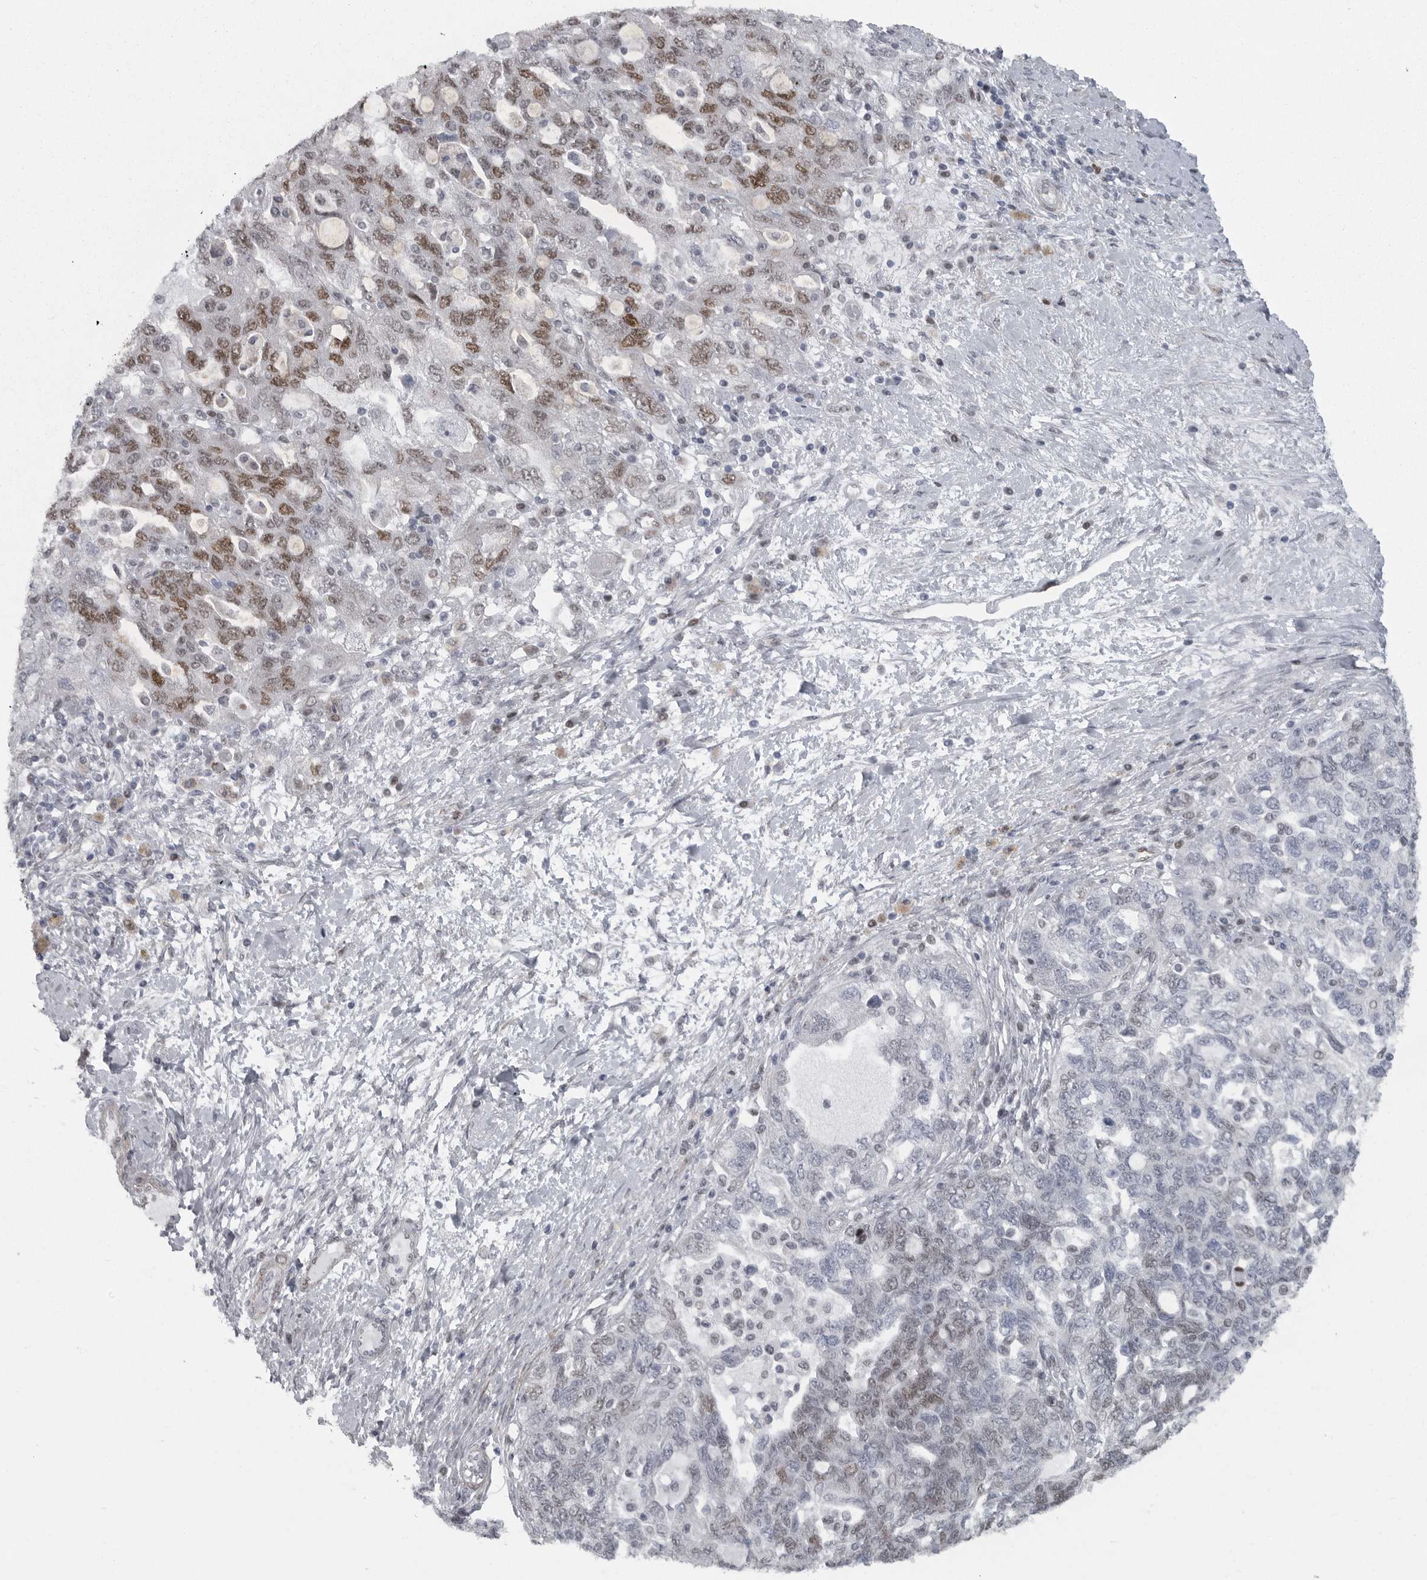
{"staining": {"intensity": "moderate", "quantity": "<25%", "location": "nuclear"}, "tissue": "ovarian cancer", "cell_type": "Tumor cells", "image_type": "cancer", "snomed": [{"axis": "morphology", "description": "Carcinoma, NOS"}, {"axis": "morphology", "description": "Cystadenocarcinoma, serous, NOS"}, {"axis": "topography", "description": "Ovary"}], "caption": "Immunohistochemical staining of human ovarian cancer (serous cystadenocarcinoma) demonstrates low levels of moderate nuclear positivity in about <25% of tumor cells.", "gene": "HMGN3", "patient": {"sex": "female", "age": 69}}